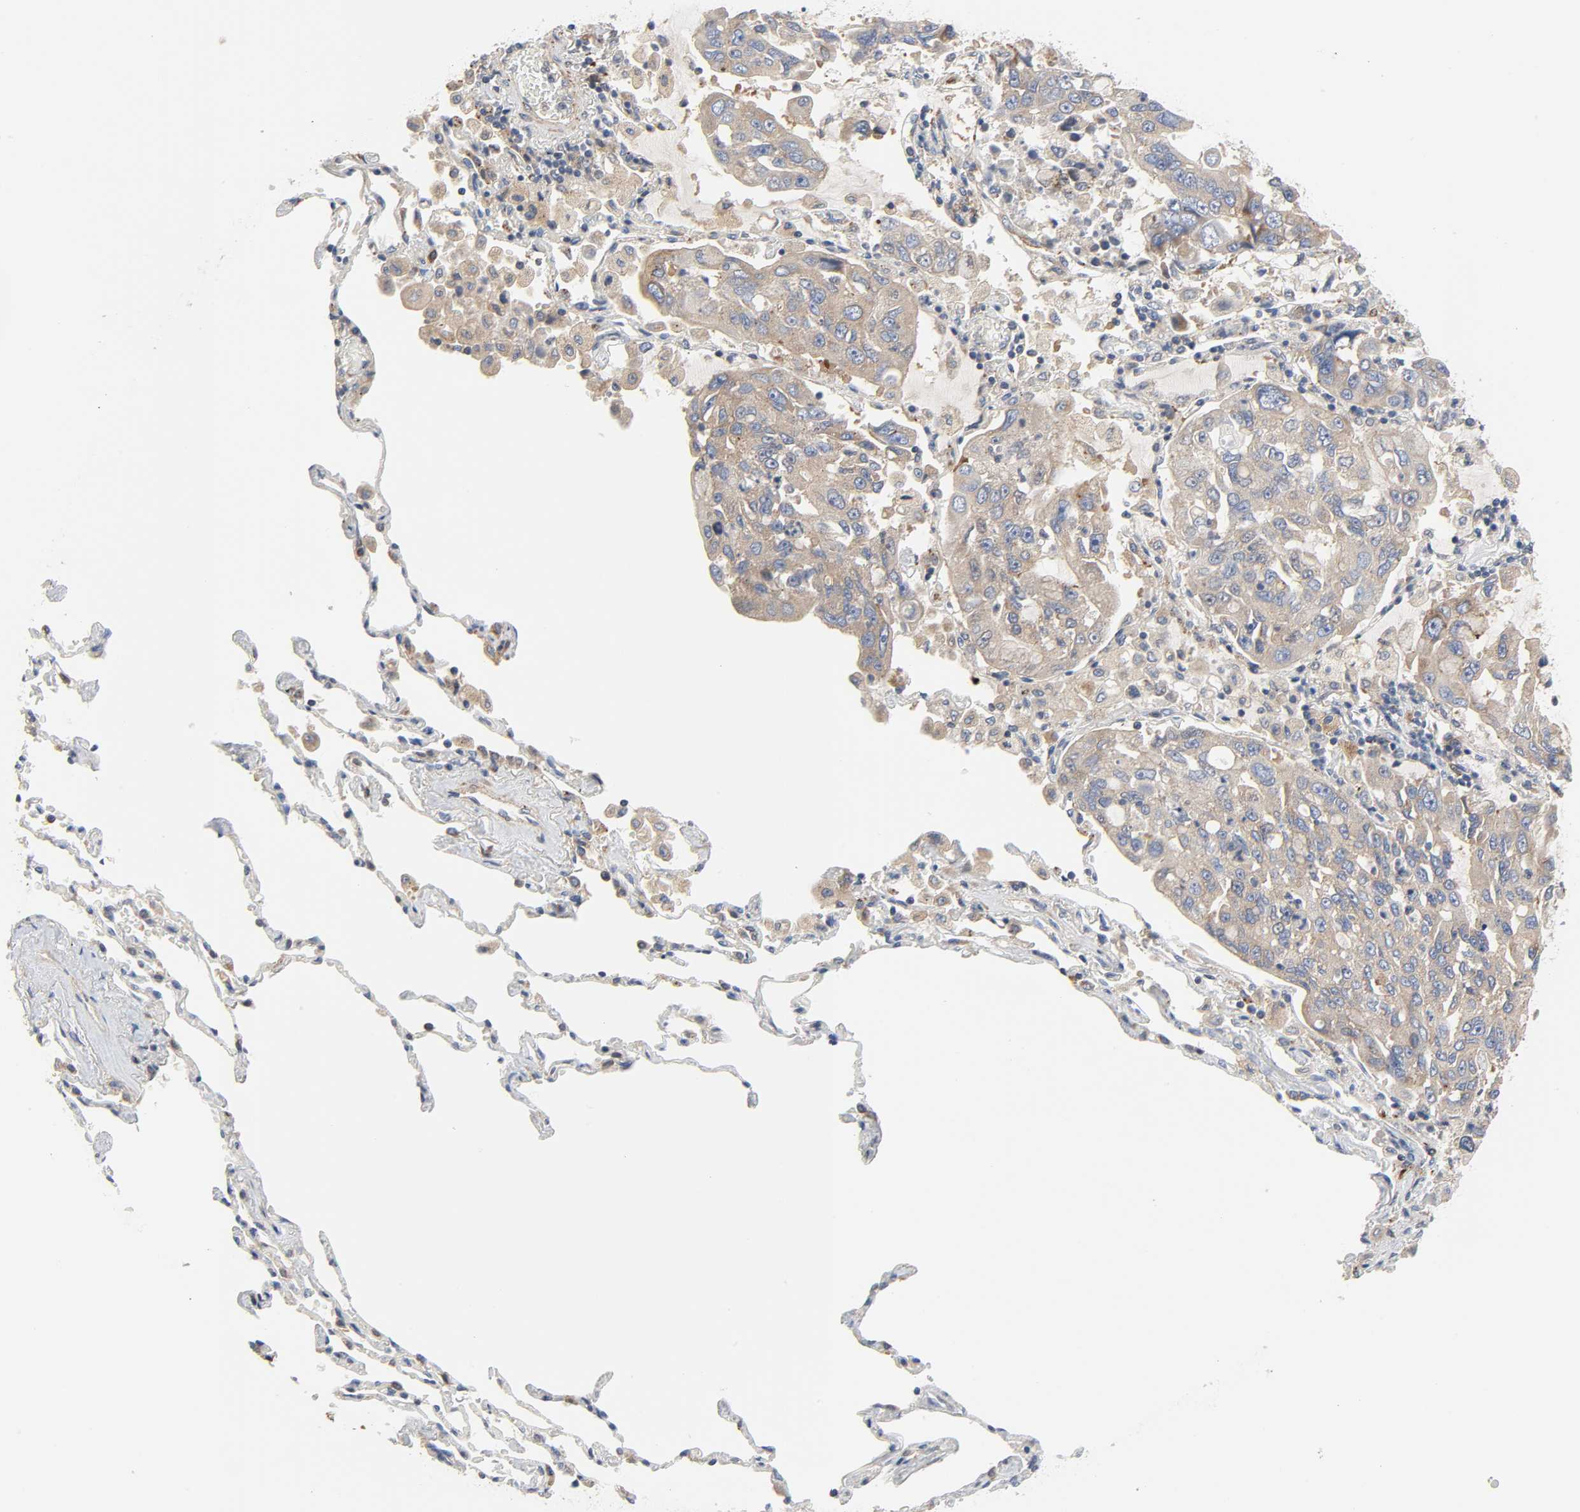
{"staining": {"intensity": "moderate", "quantity": "25%-75%", "location": "cytoplasmic/membranous"}, "tissue": "lung cancer", "cell_type": "Tumor cells", "image_type": "cancer", "snomed": [{"axis": "morphology", "description": "Adenocarcinoma, NOS"}, {"axis": "topography", "description": "Lung"}], "caption": "Lung cancer was stained to show a protein in brown. There is medium levels of moderate cytoplasmic/membranous staining in about 25%-75% of tumor cells. (DAB = brown stain, brightfield microscopy at high magnification).", "gene": "ARHGAP1", "patient": {"sex": "male", "age": 64}}